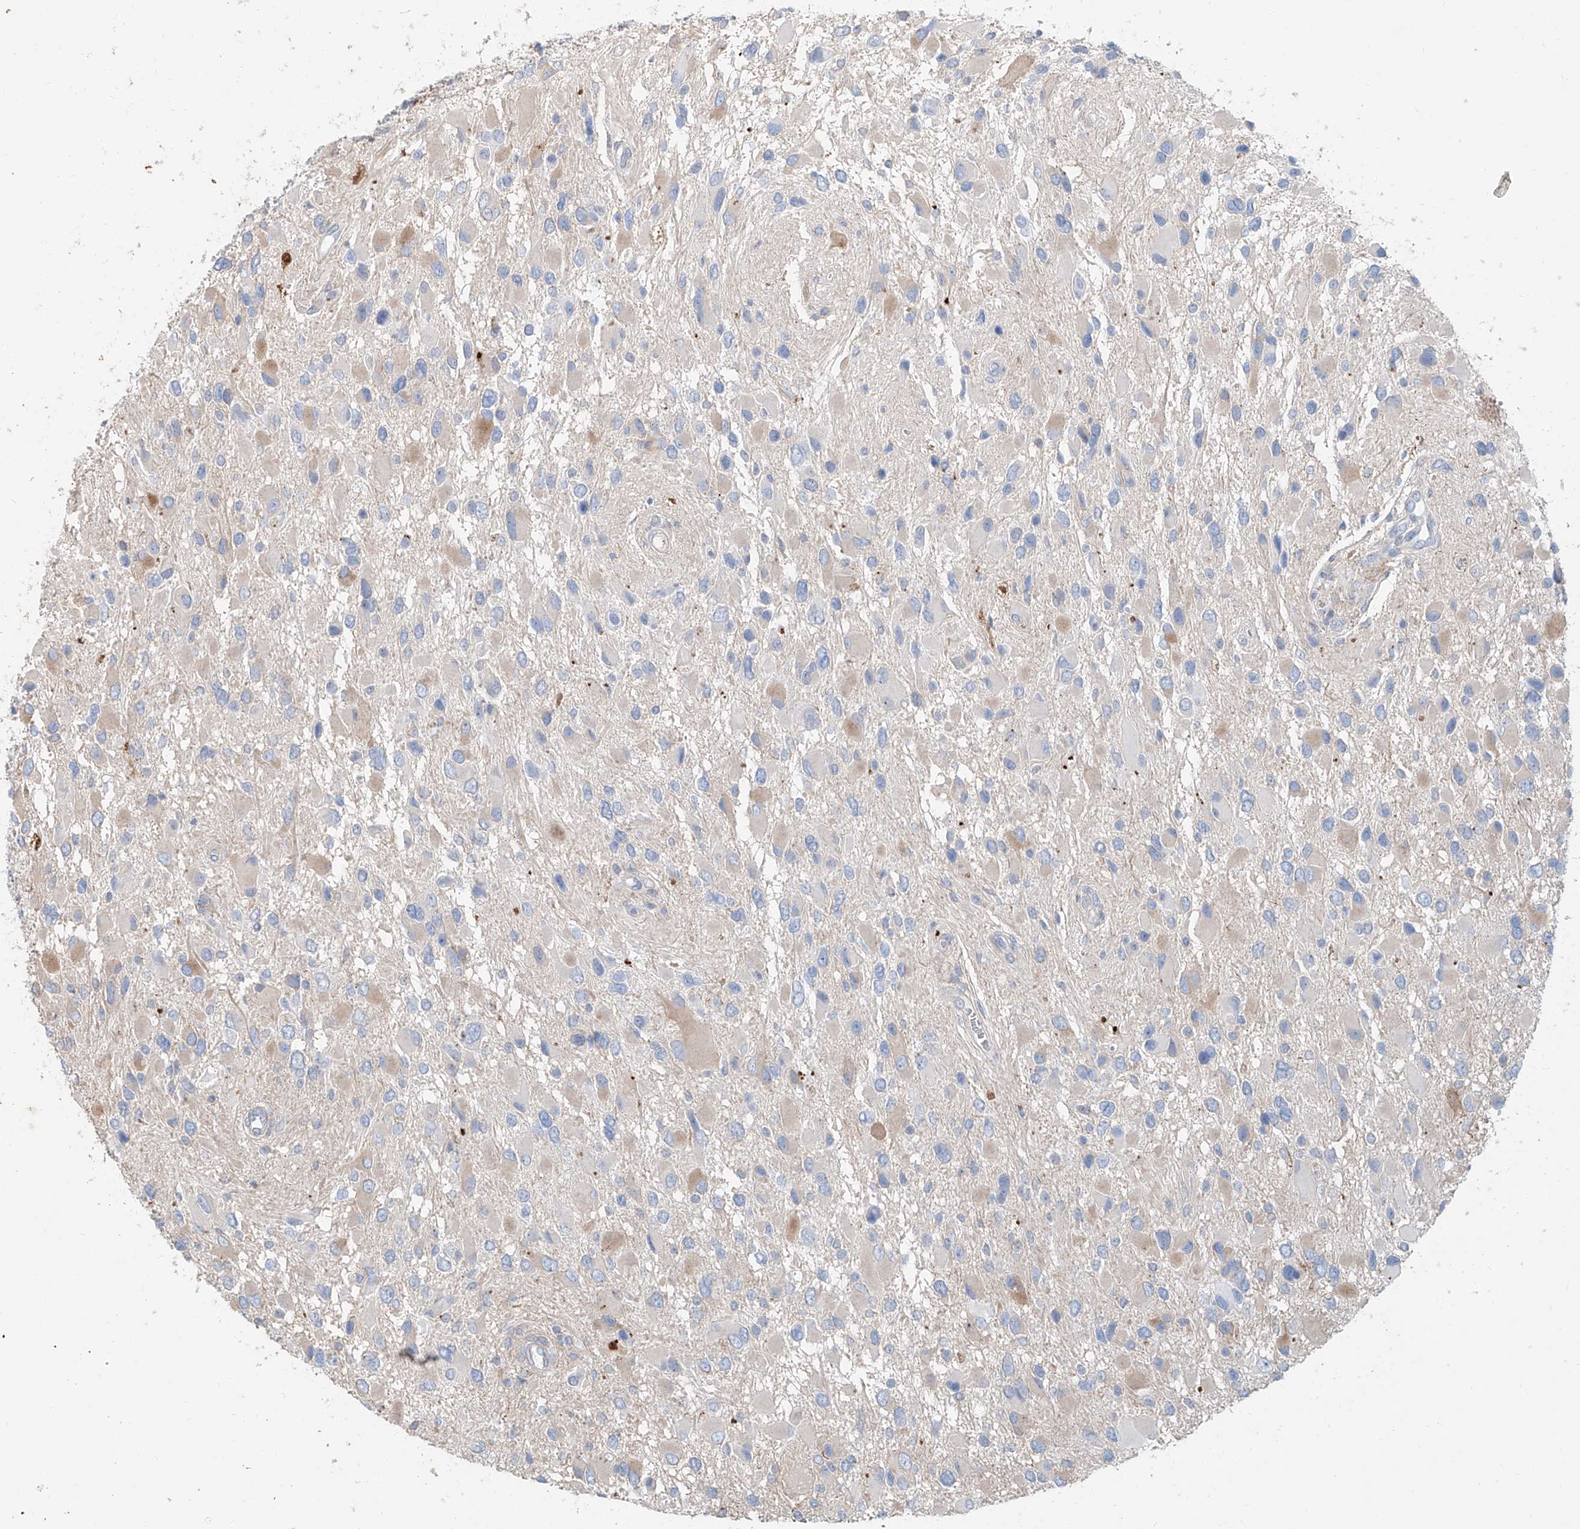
{"staining": {"intensity": "negative", "quantity": "none", "location": "none"}, "tissue": "glioma", "cell_type": "Tumor cells", "image_type": "cancer", "snomed": [{"axis": "morphology", "description": "Glioma, malignant, High grade"}, {"axis": "topography", "description": "Brain"}], "caption": "Tumor cells are negative for brown protein staining in glioma.", "gene": "ANKRD34A", "patient": {"sex": "male", "age": 53}}